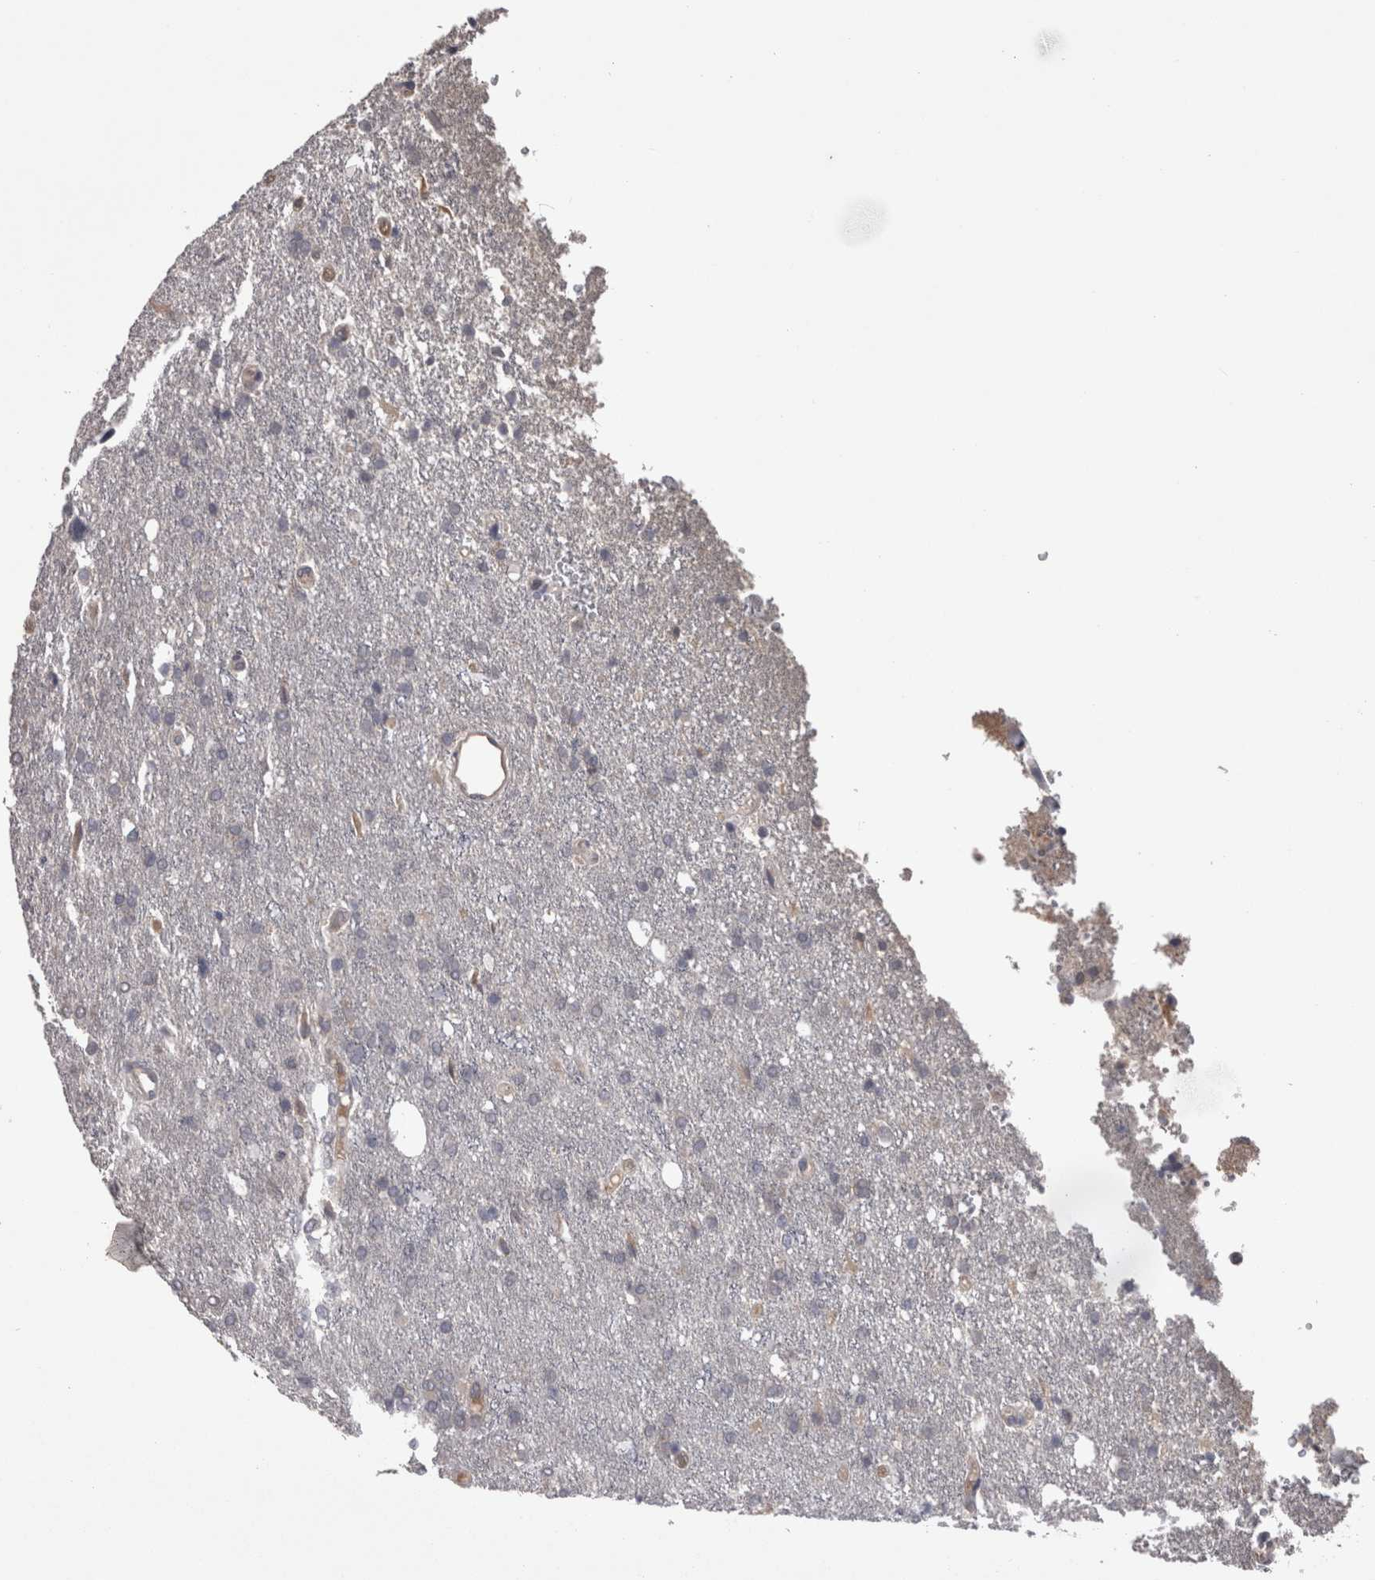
{"staining": {"intensity": "negative", "quantity": "none", "location": "none"}, "tissue": "glioma", "cell_type": "Tumor cells", "image_type": "cancer", "snomed": [{"axis": "morphology", "description": "Glioma, malignant, High grade"}, {"axis": "topography", "description": "Brain"}], "caption": "The photomicrograph exhibits no staining of tumor cells in glioma.", "gene": "PON3", "patient": {"sex": "female", "age": 58}}